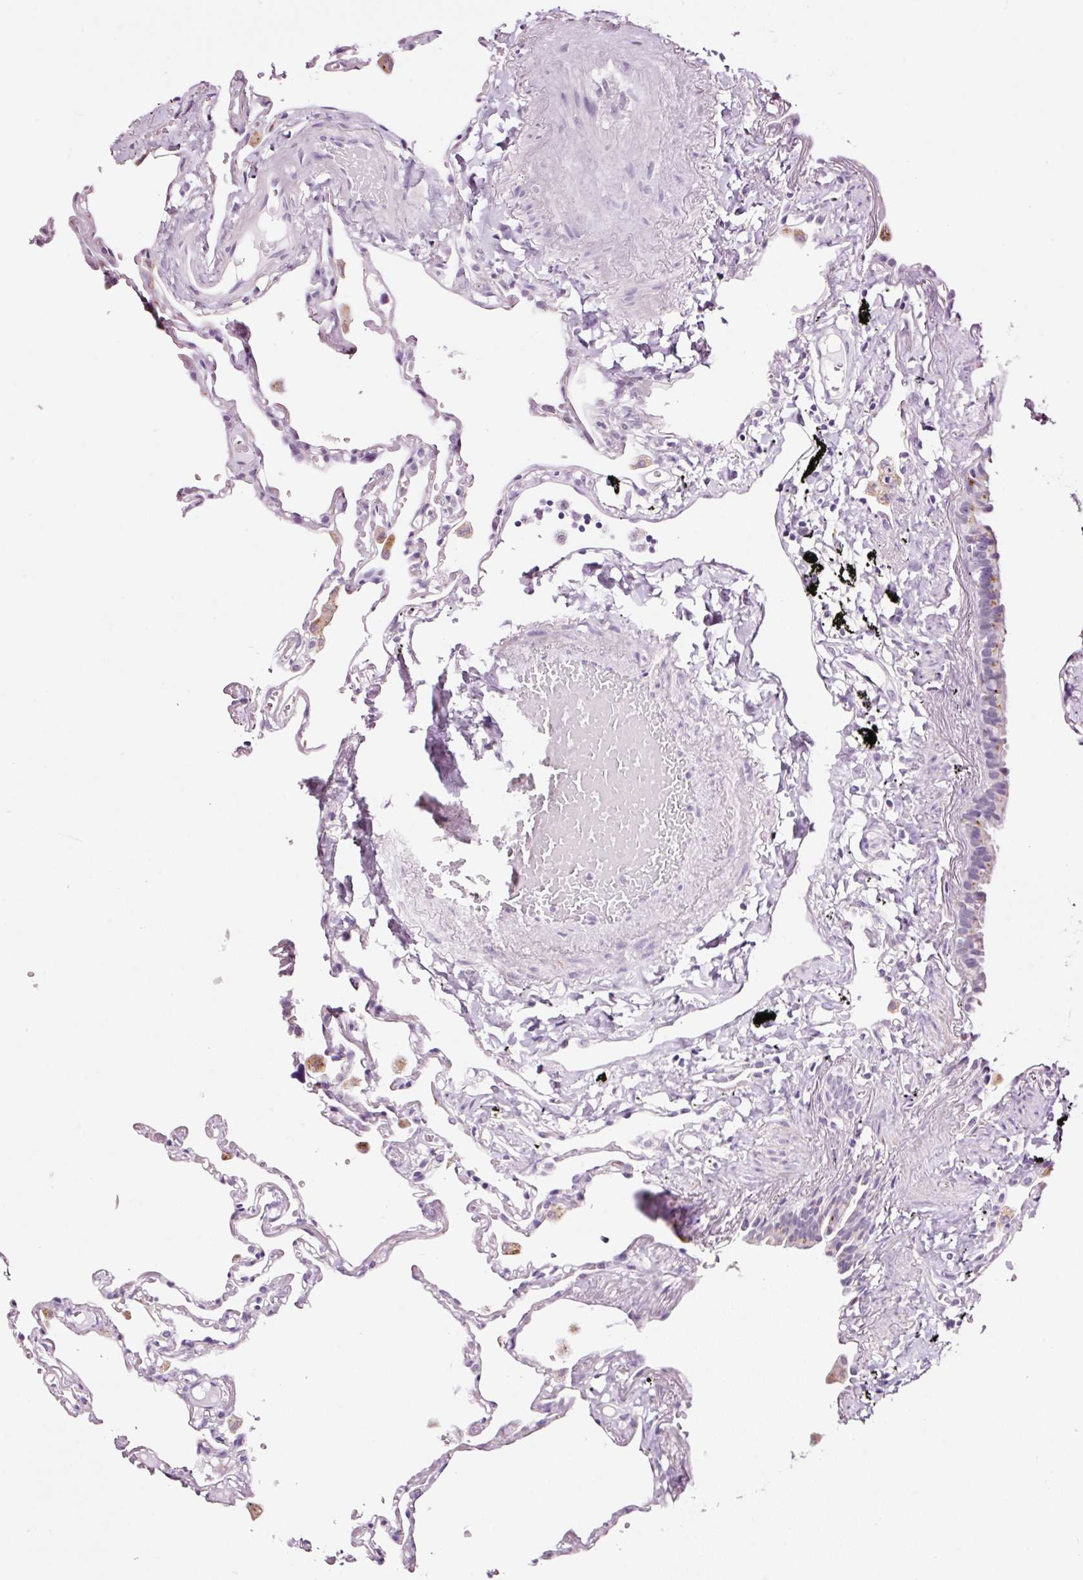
{"staining": {"intensity": "negative", "quantity": "none", "location": "none"}, "tissue": "lung", "cell_type": "Alveolar cells", "image_type": "normal", "snomed": [{"axis": "morphology", "description": "Normal tissue, NOS"}, {"axis": "topography", "description": "Lung"}], "caption": "Immunohistochemistry (IHC) micrograph of unremarkable lung stained for a protein (brown), which displays no positivity in alveolar cells.", "gene": "RTF2", "patient": {"sex": "female", "age": 67}}